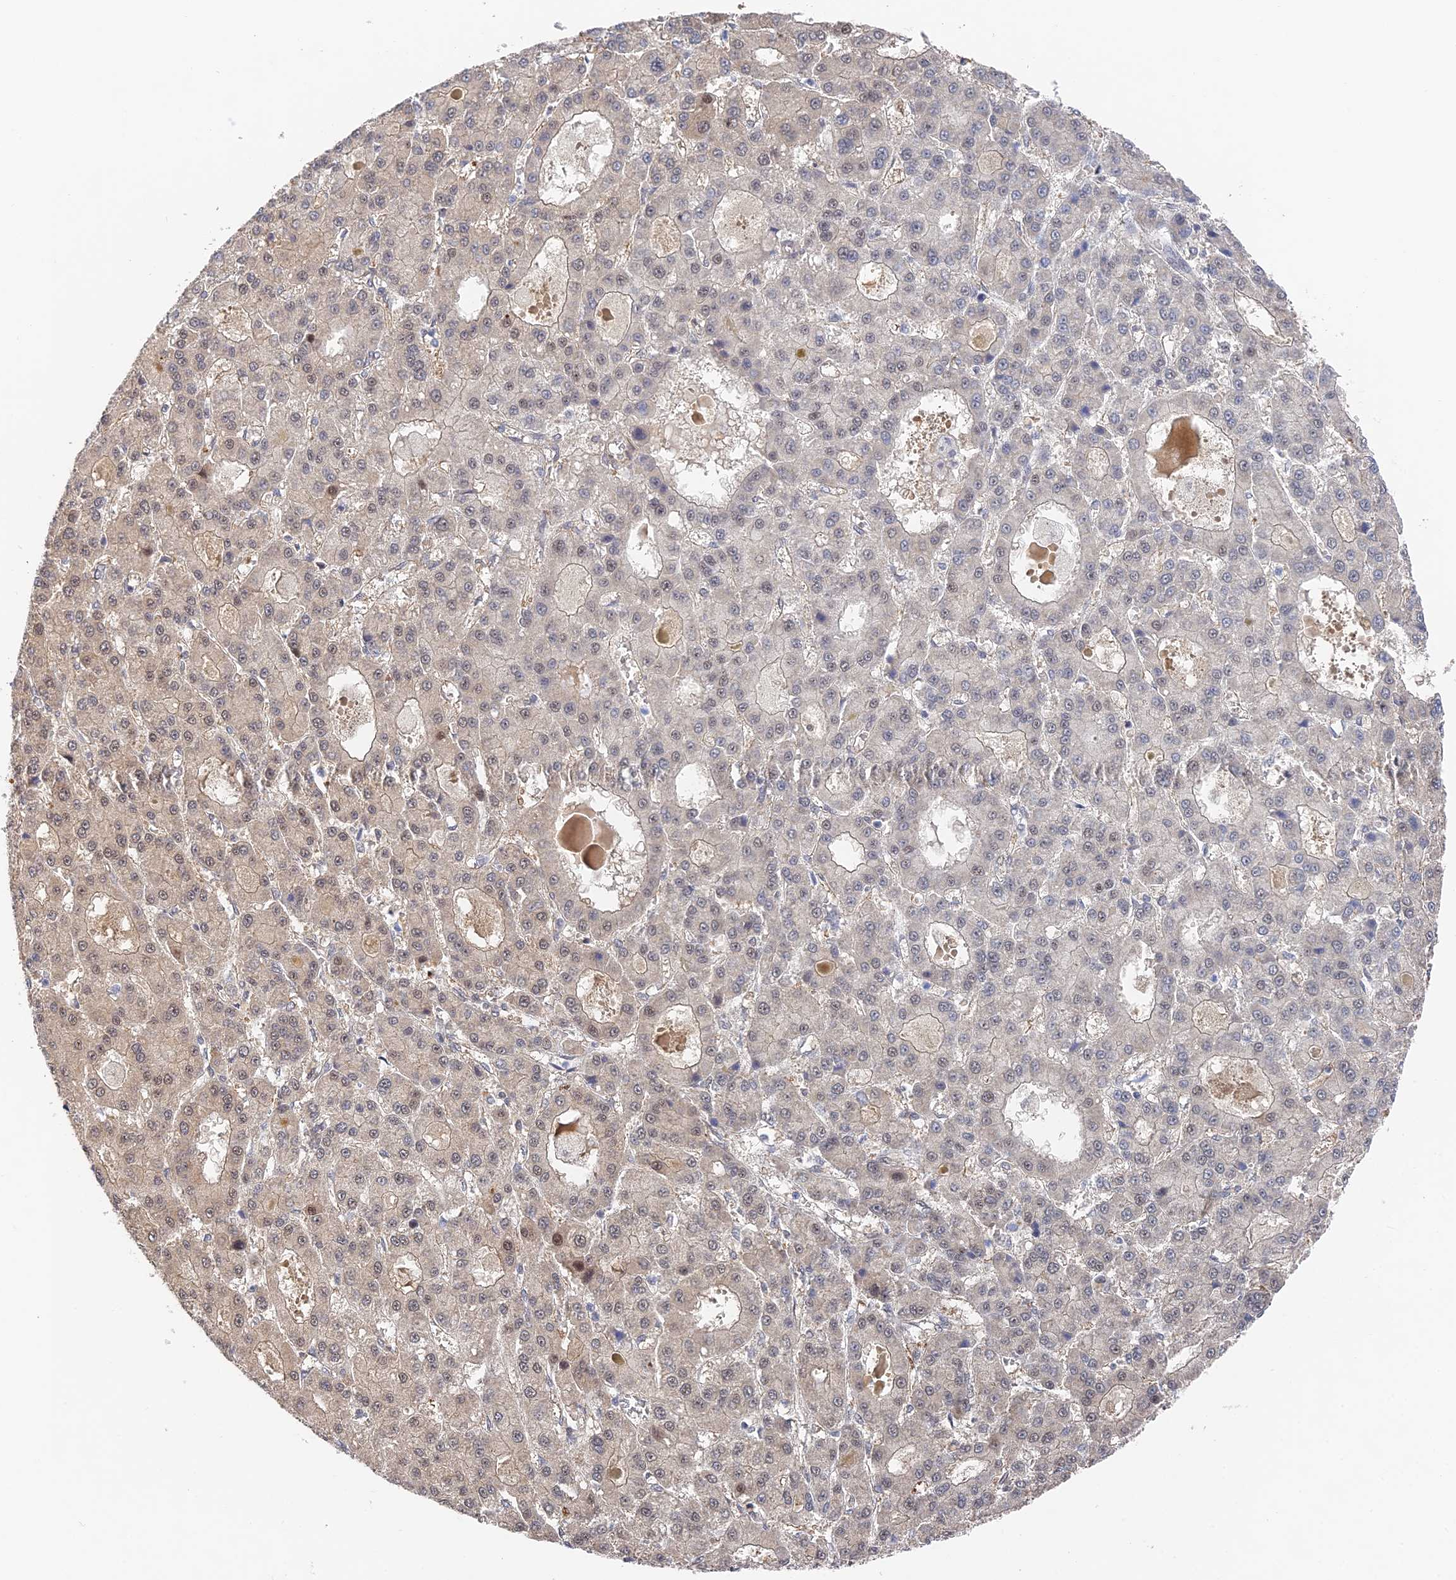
{"staining": {"intensity": "weak", "quantity": "25%-75%", "location": "nuclear"}, "tissue": "liver cancer", "cell_type": "Tumor cells", "image_type": "cancer", "snomed": [{"axis": "morphology", "description": "Carcinoma, Hepatocellular, NOS"}, {"axis": "topography", "description": "Liver"}], "caption": "The immunohistochemical stain labels weak nuclear positivity in tumor cells of liver cancer tissue.", "gene": "CFAP92", "patient": {"sex": "male", "age": 70}}